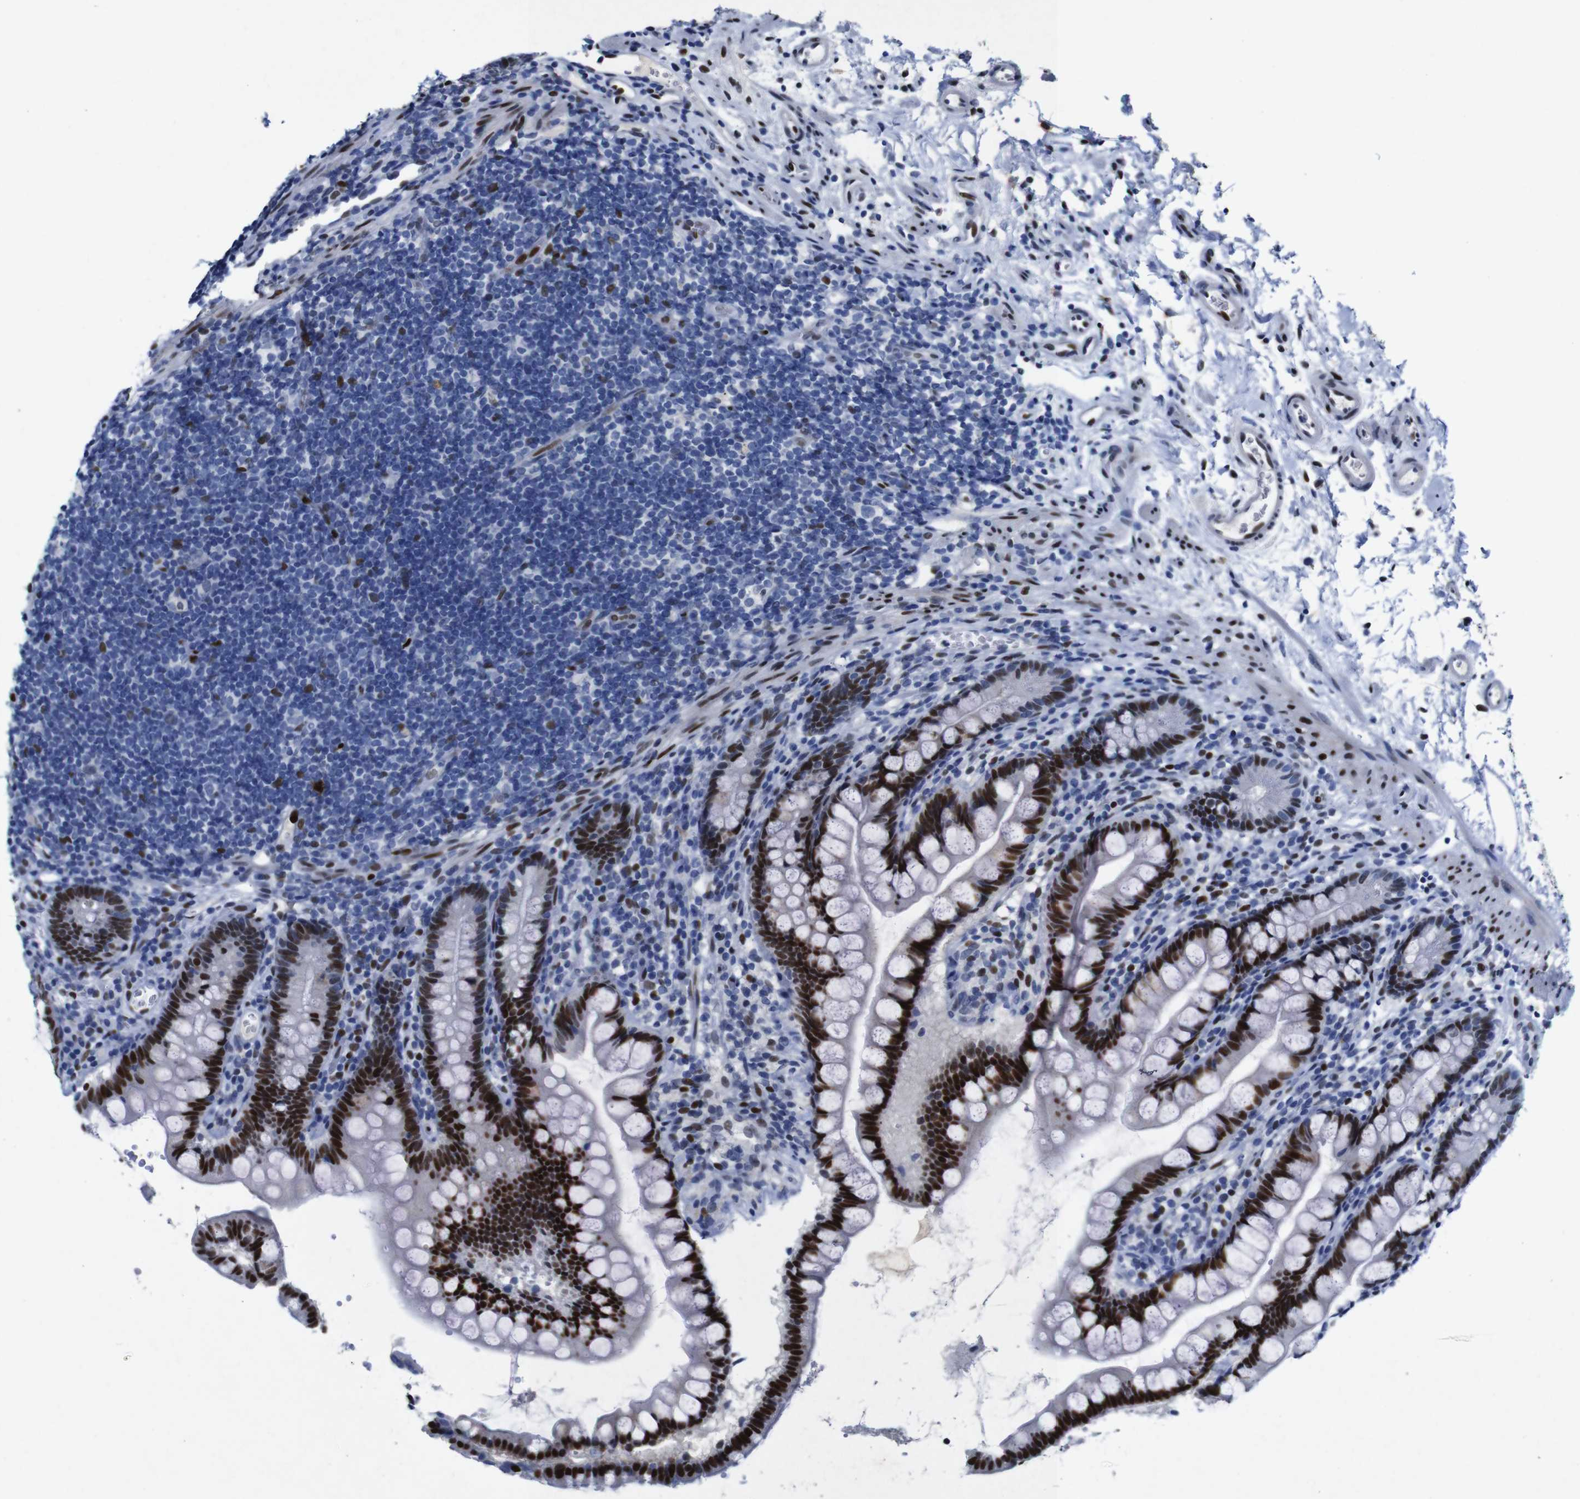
{"staining": {"intensity": "strong", "quantity": ">75%", "location": "nuclear"}, "tissue": "small intestine", "cell_type": "Glandular cells", "image_type": "normal", "snomed": [{"axis": "morphology", "description": "Normal tissue, NOS"}, {"axis": "topography", "description": "Small intestine"}], "caption": "Brown immunohistochemical staining in normal human small intestine reveals strong nuclear expression in about >75% of glandular cells.", "gene": "FOSL2", "patient": {"sex": "female", "age": 84}}